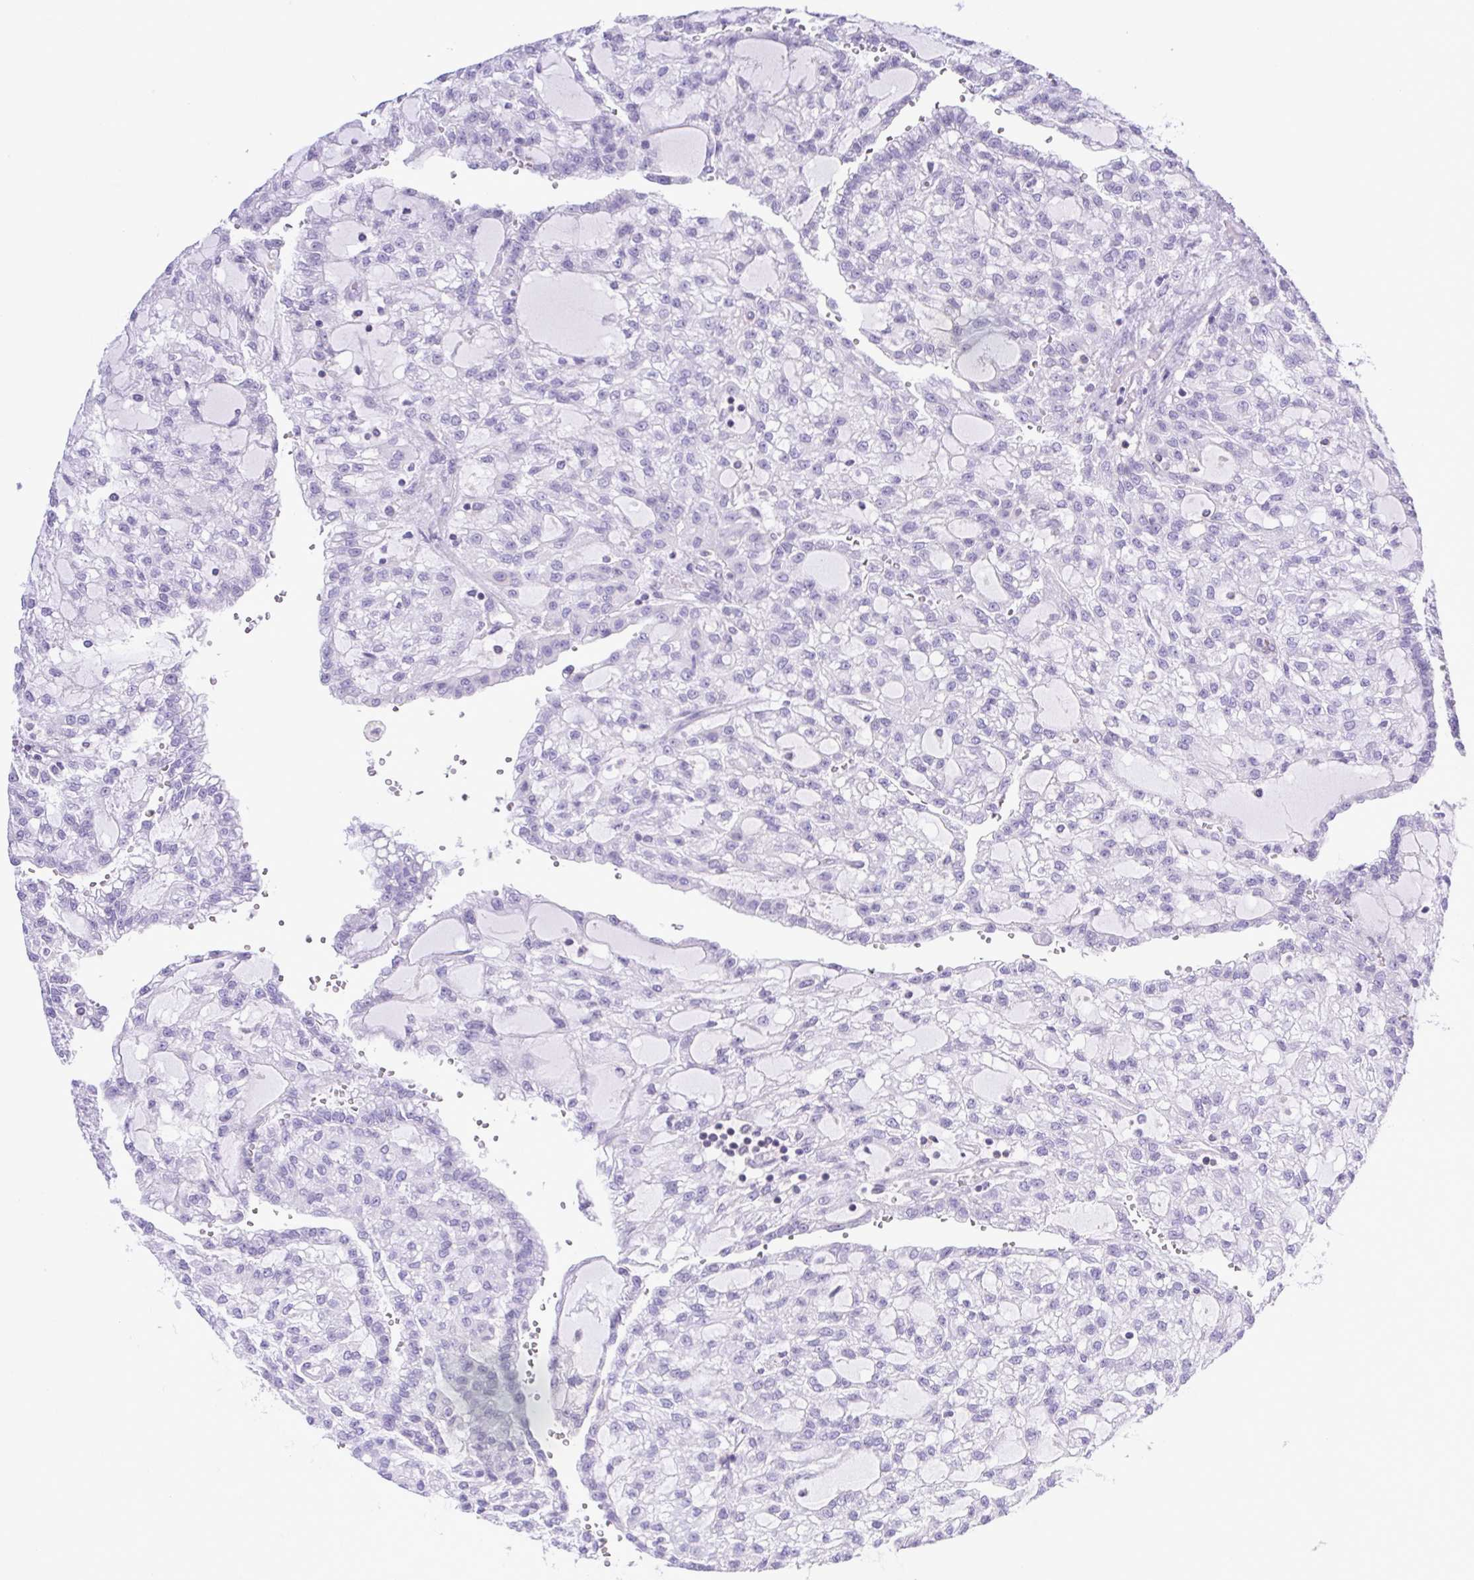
{"staining": {"intensity": "negative", "quantity": "none", "location": "none"}, "tissue": "renal cancer", "cell_type": "Tumor cells", "image_type": "cancer", "snomed": [{"axis": "morphology", "description": "Adenocarcinoma, NOS"}, {"axis": "topography", "description": "Kidney"}], "caption": "The histopathology image displays no significant staining in tumor cells of renal adenocarcinoma. (Stains: DAB (3,3'-diaminobenzidine) immunohistochemistry (IHC) with hematoxylin counter stain, Microscopy: brightfield microscopy at high magnification).", "gene": "SYNPR", "patient": {"sex": "male", "age": 63}}